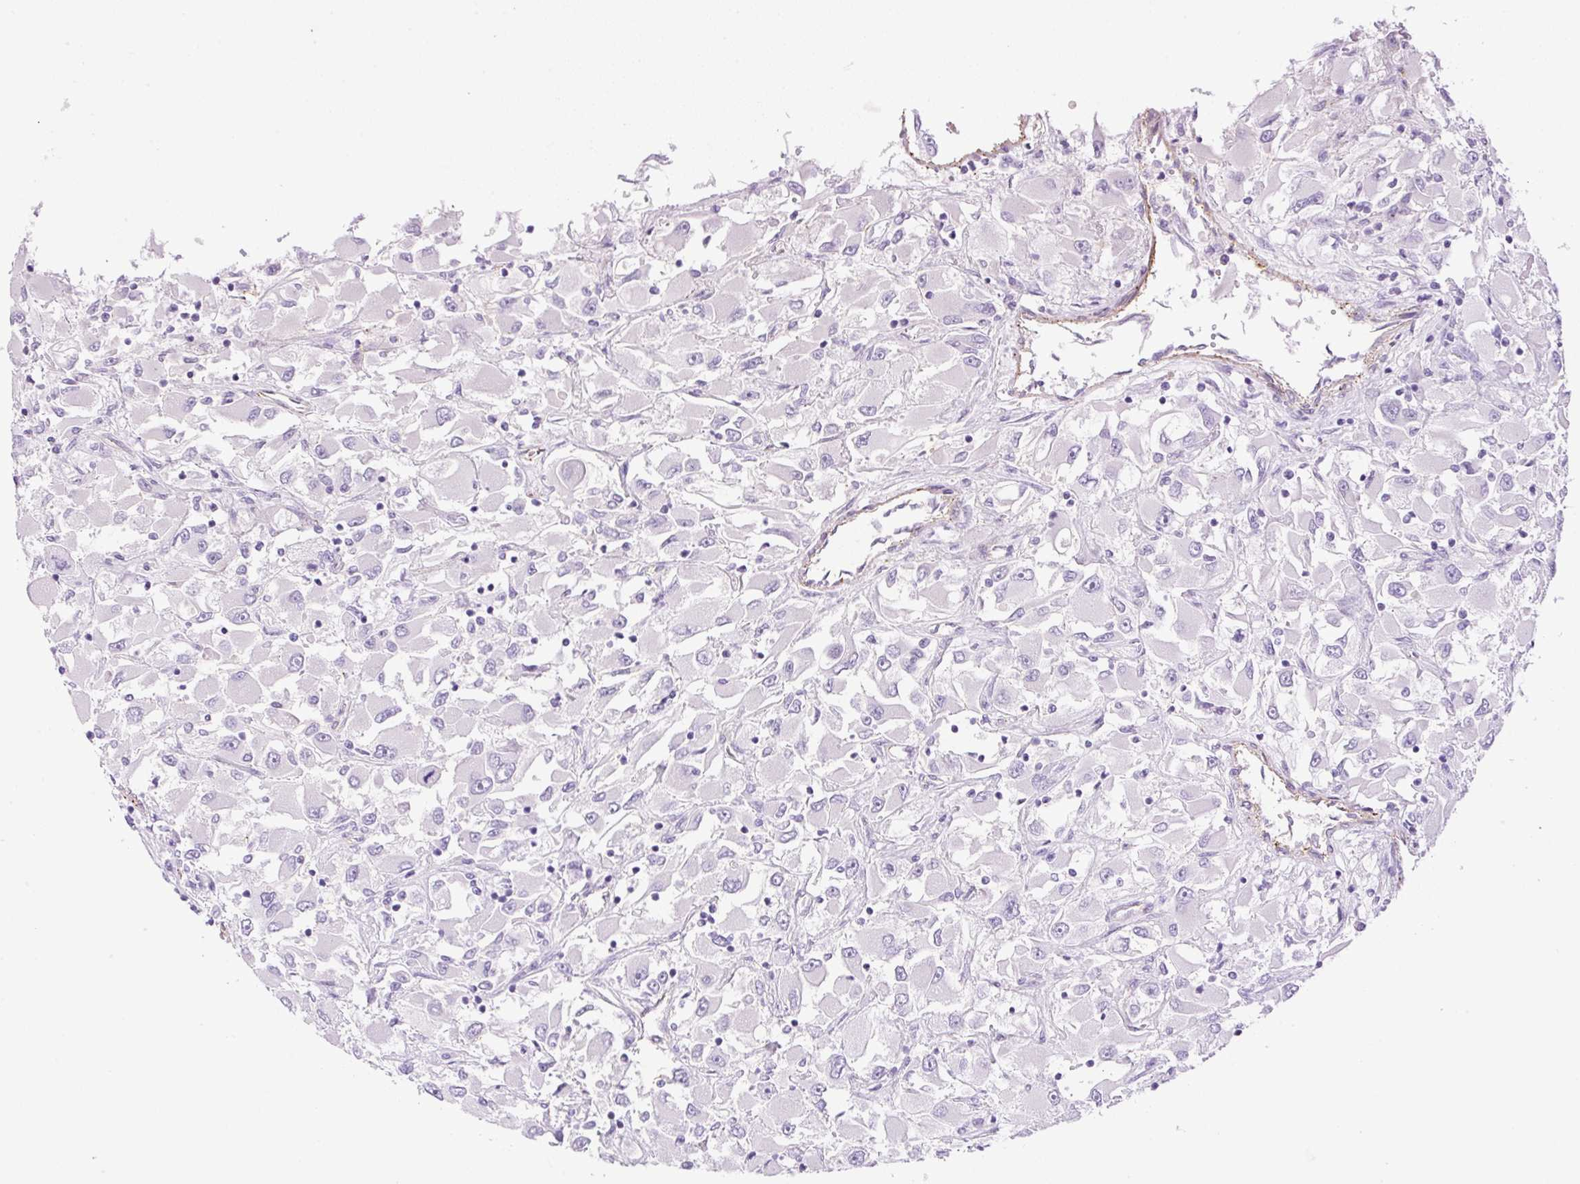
{"staining": {"intensity": "negative", "quantity": "none", "location": "none"}, "tissue": "renal cancer", "cell_type": "Tumor cells", "image_type": "cancer", "snomed": [{"axis": "morphology", "description": "Adenocarcinoma, NOS"}, {"axis": "topography", "description": "Kidney"}], "caption": "DAB immunohistochemical staining of human renal cancer reveals no significant staining in tumor cells. The staining was performed using DAB to visualize the protein expression in brown, while the nuclei were stained in blue with hematoxylin (Magnification: 20x).", "gene": "EHD3", "patient": {"sex": "female", "age": 52}}